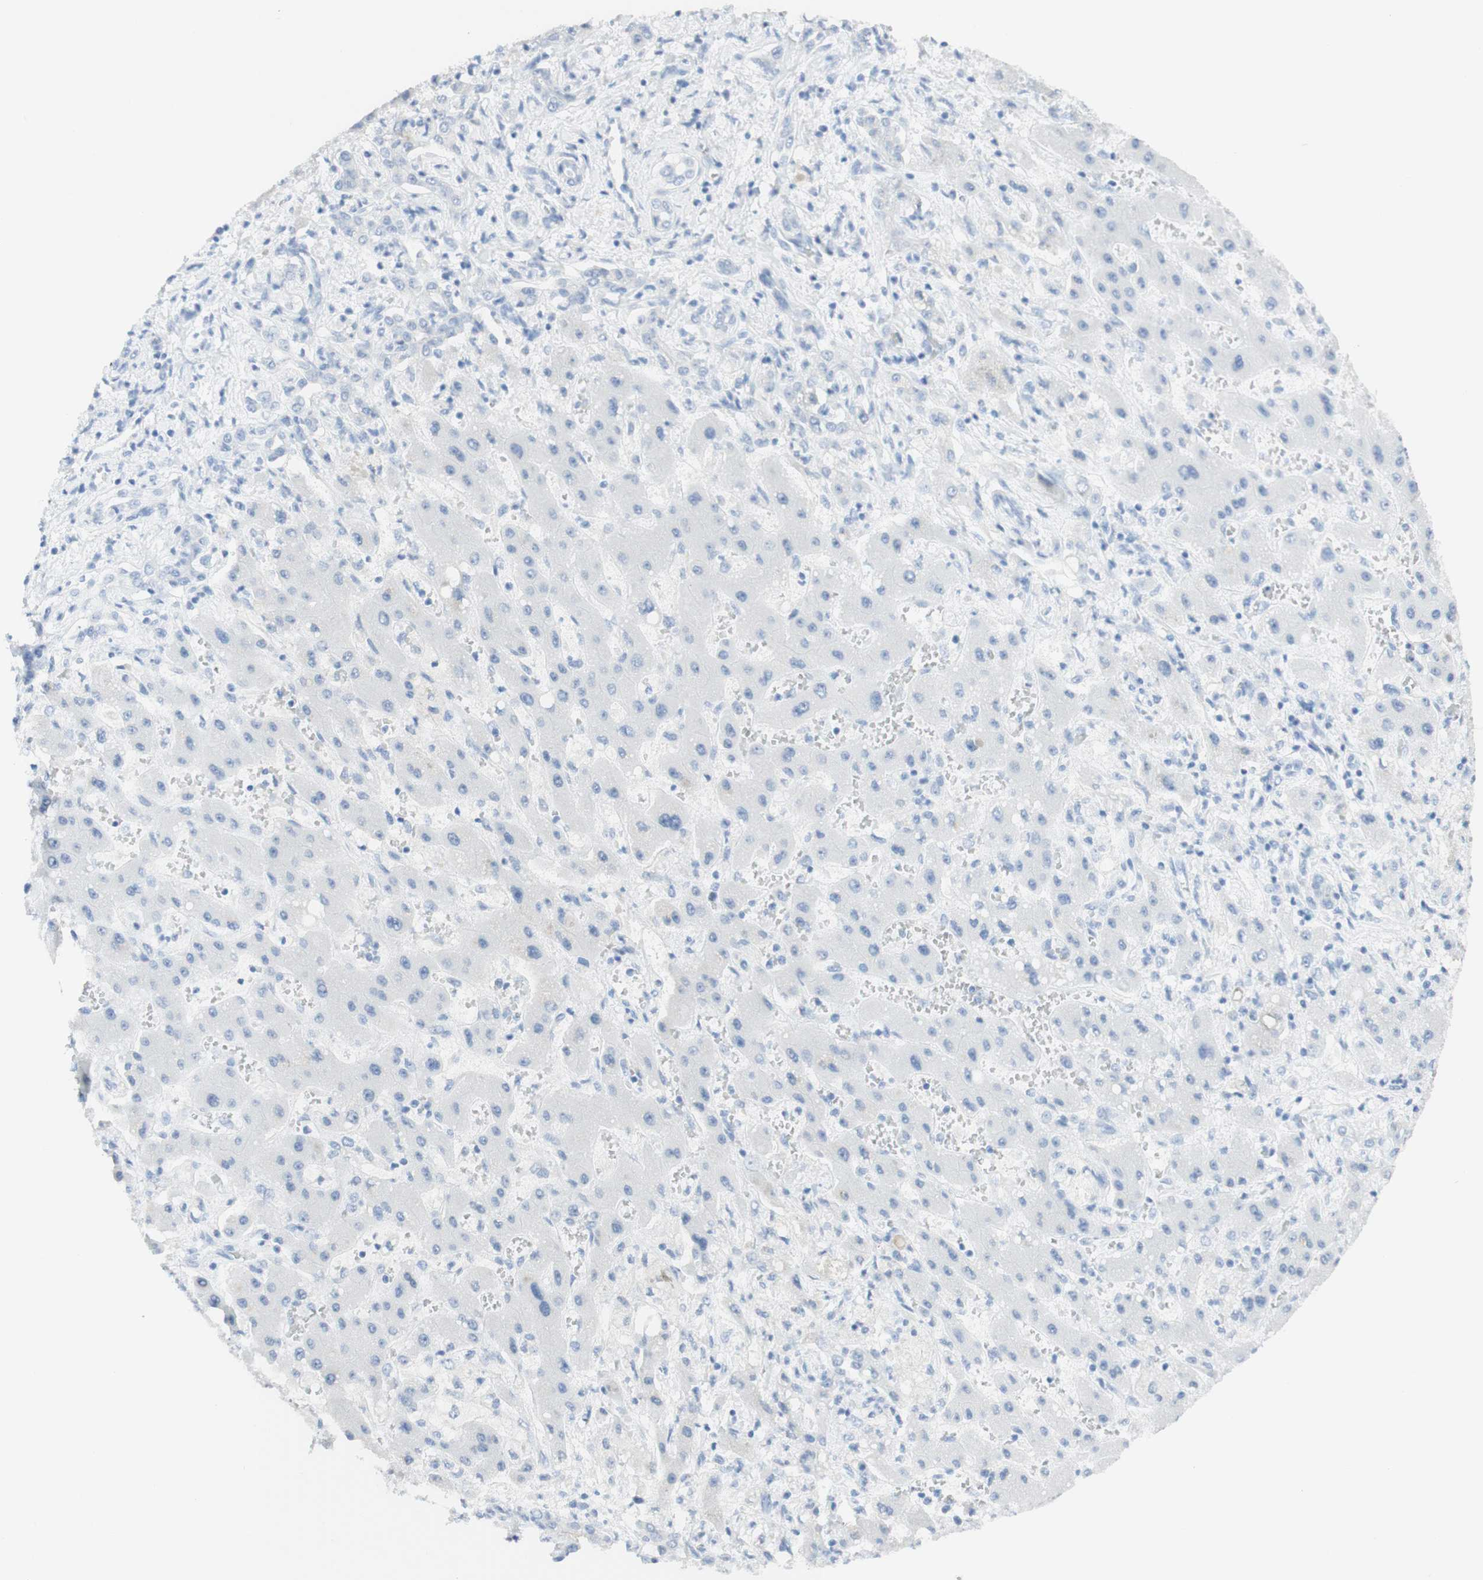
{"staining": {"intensity": "negative", "quantity": "none", "location": "none"}, "tissue": "liver cancer", "cell_type": "Tumor cells", "image_type": "cancer", "snomed": [{"axis": "morphology", "description": "Cholangiocarcinoma"}, {"axis": "topography", "description": "Liver"}], "caption": "The micrograph displays no staining of tumor cells in liver cancer (cholangiocarcinoma). (DAB (3,3'-diaminobenzidine) immunohistochemistry with hematoxylin counter stain).", "gene": "TPO", "patient": {"sex": "male", "age": 50}}